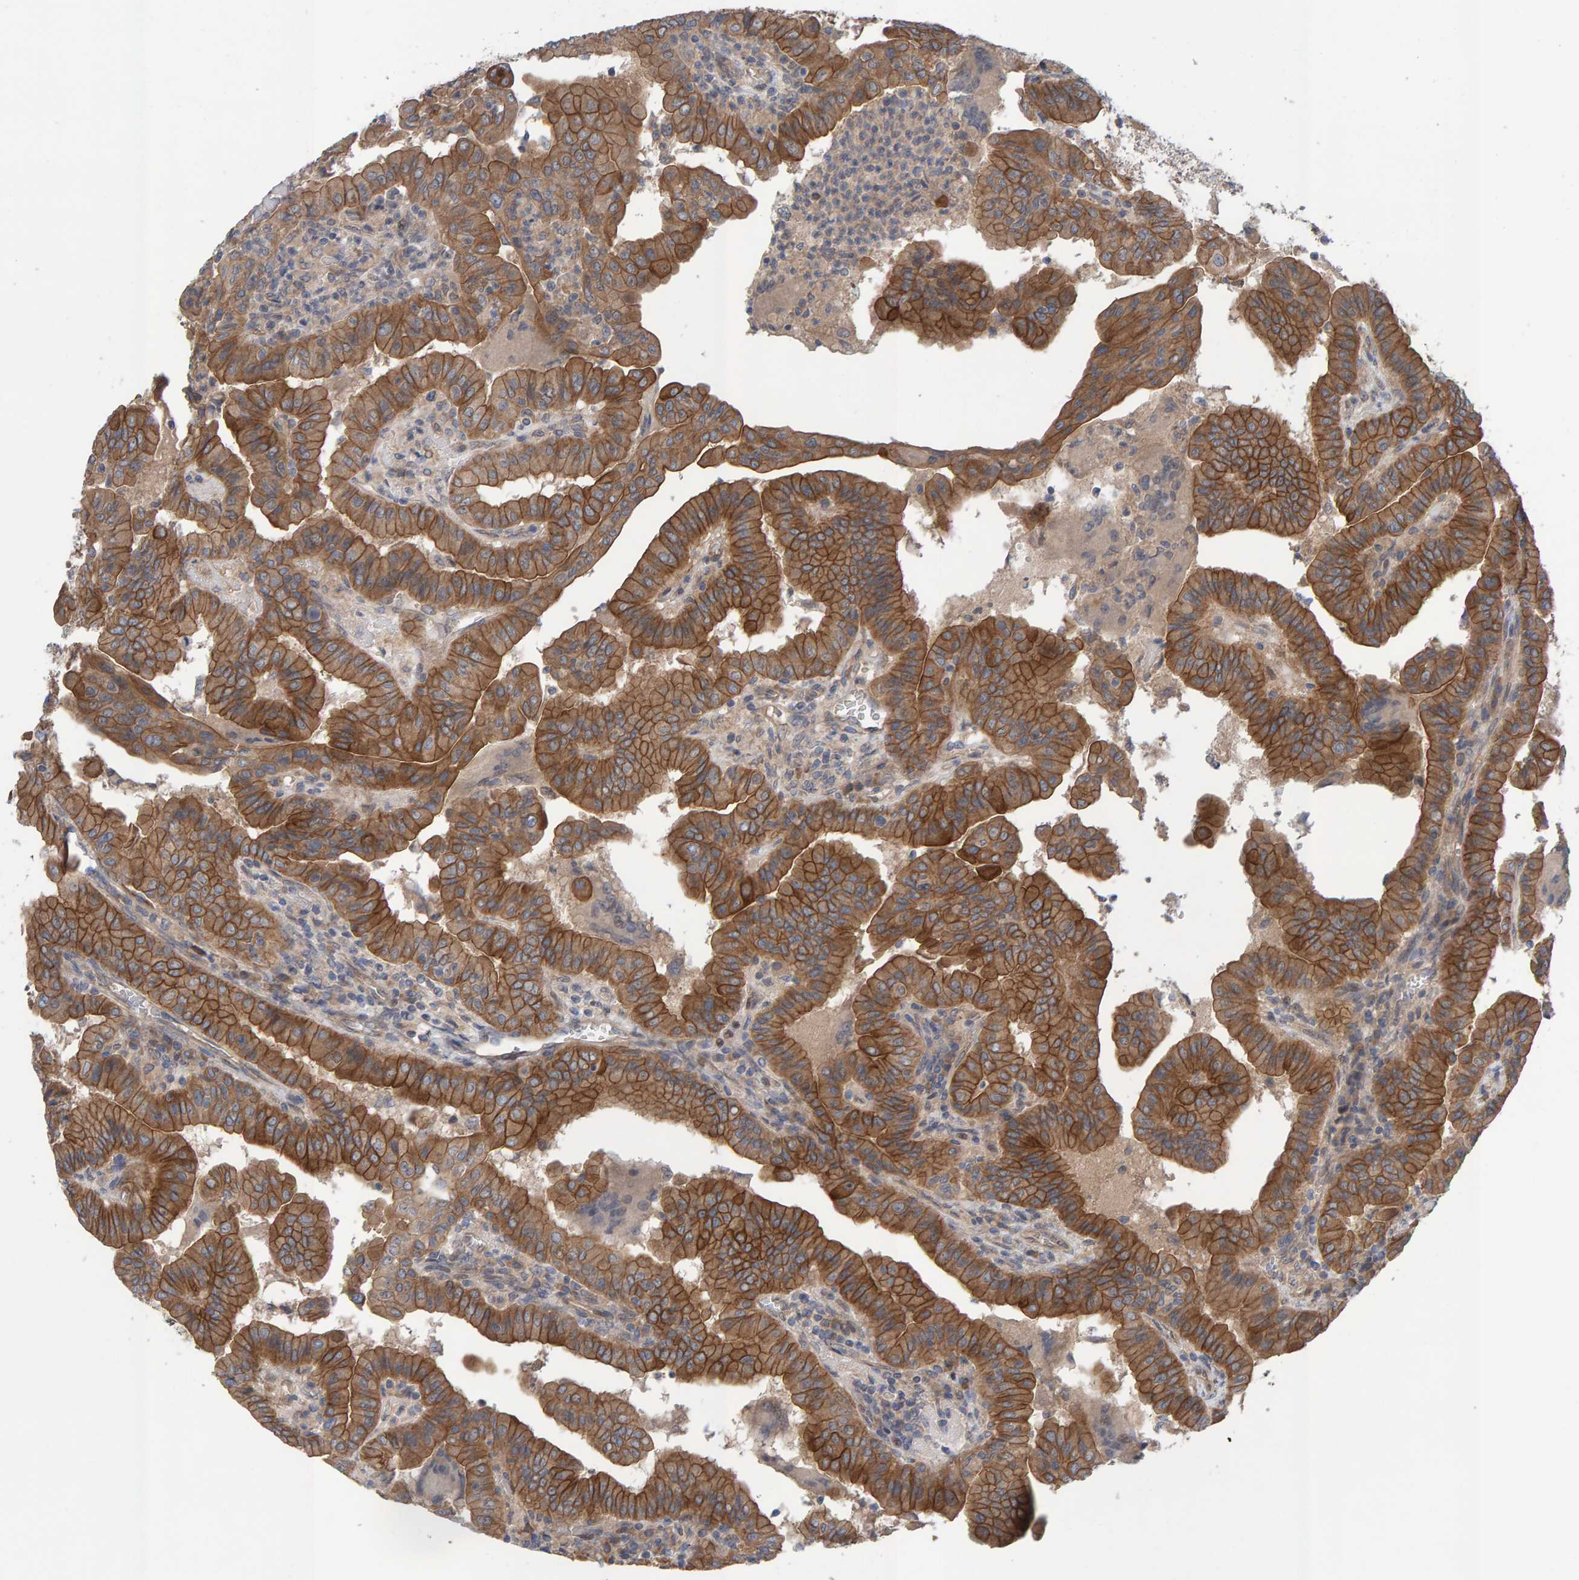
{"staining": {"intensity": "moderate", "quantity": ">75%", "location": "cytoplasmic/membranous"}, "tissue": "thyroid cancer", "cell_type": "Tumor cells", "image_type": "cancer", "snomed": [{"axis": "morphology", "description": "Papillary adenocarcinoma, NOS"}, {"axis": "topography", "description": "Thyroid gland"}], "caption": "The micrograph displays immunohistochemical staining of thyroid cancer. There is moderate cytoplasmic/membranous staining is seen in about >75% of tumor cells. The protein is shown in brown color, while the nuclei are stained blue.", "gene": "LRSAM1", "patient": {"sex": "male", "age": 33}}